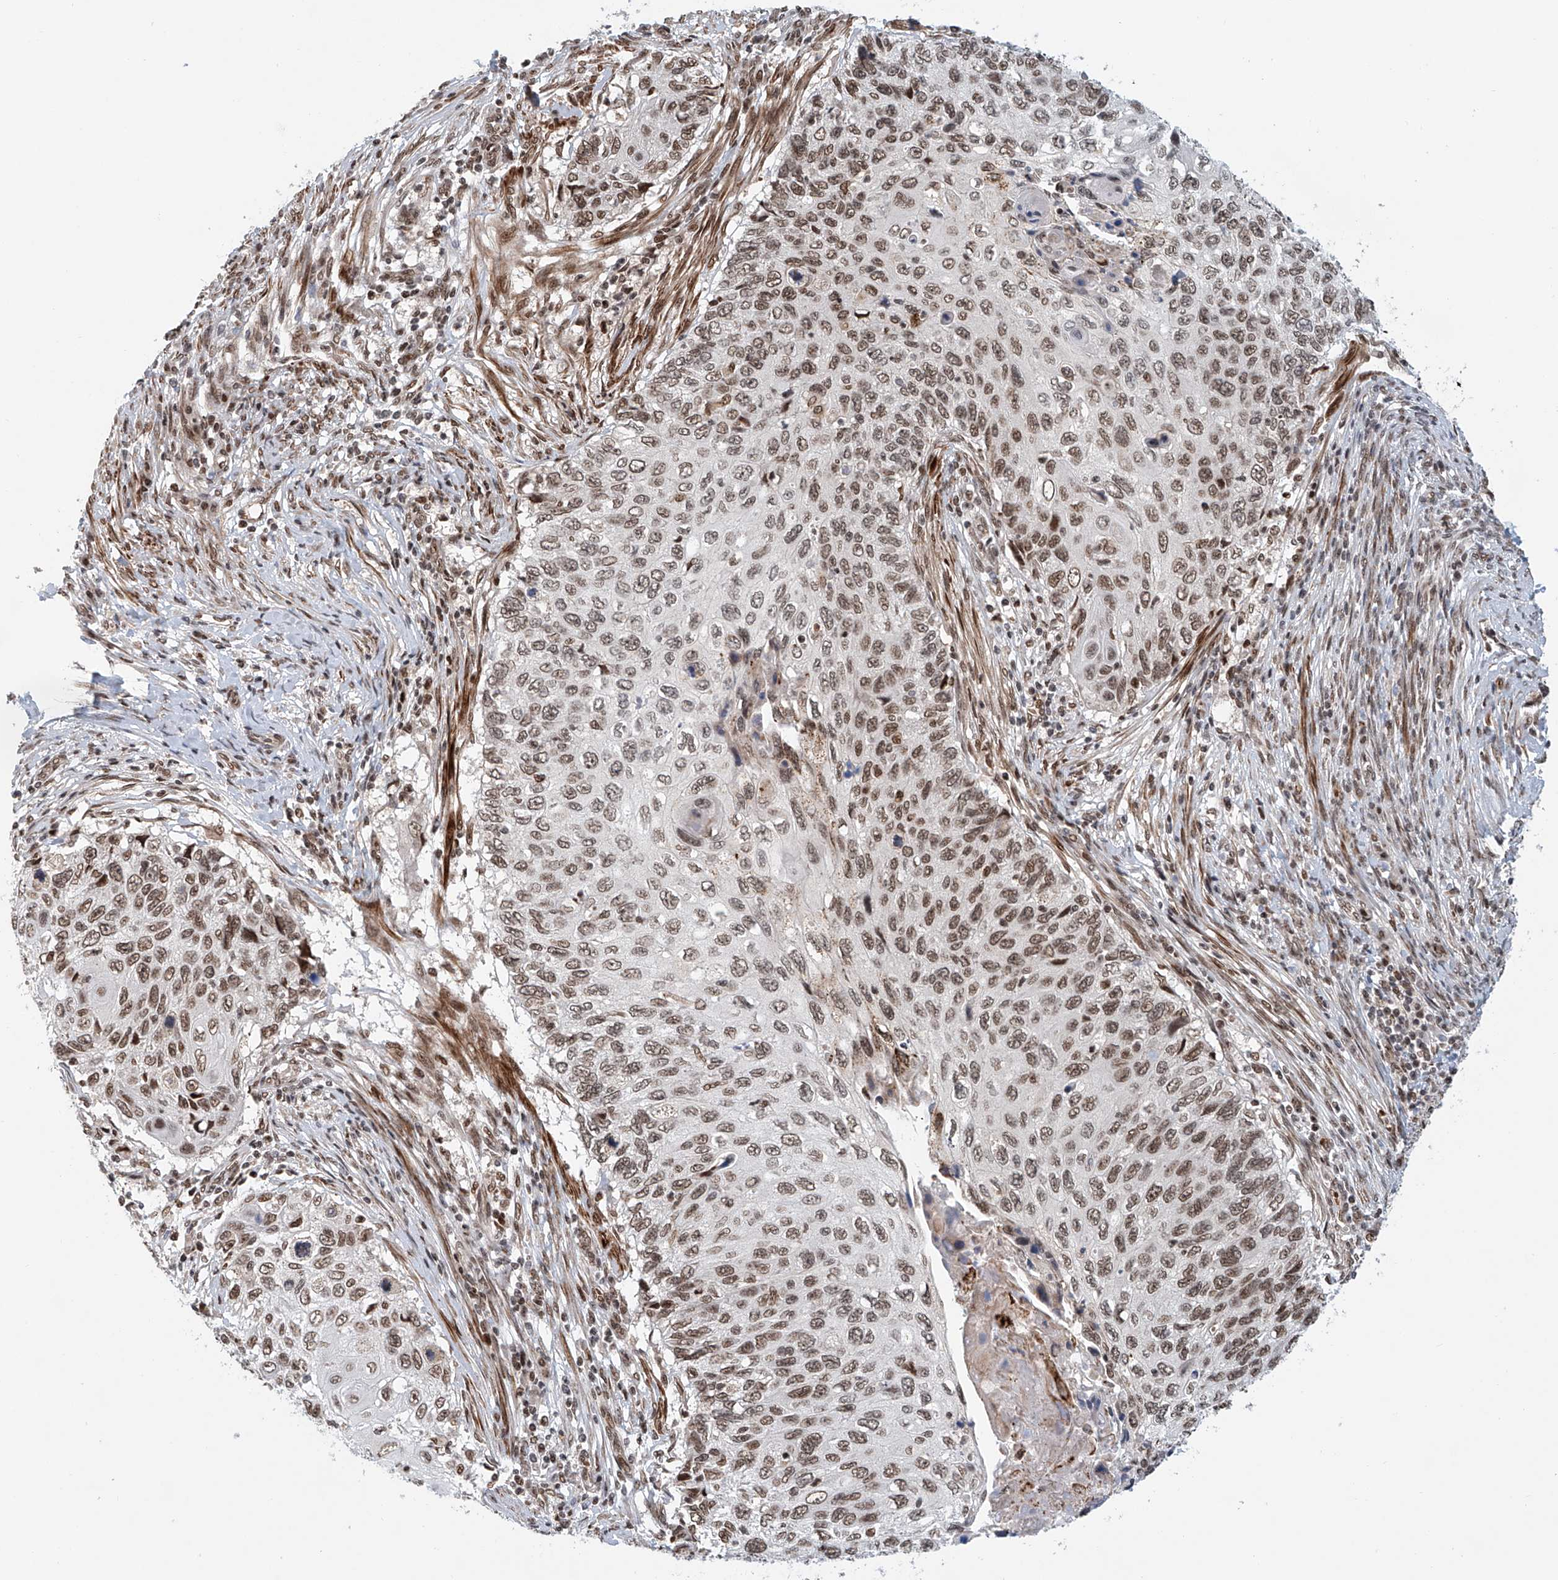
{"staining": {"intensity": "moderate", "quantity": ">75%", "location": "nuclear"}, "tissue": "cervical cancer", "cell_type": "Tumor cells", "image_type": "cancer", "snomed": [{"axis": "morphology", "description": "Squamous cell carcinoma, NOS"}, {"axis": "topography", "description": "Cervix"}], "caption": "IHC photomicrograph of human cervical cancer (squamous cell carcinoma) stained for a protein (brown), which displays medium levels of moderate nuclear positivity in about >75% of tumor cells.", "gene": "ZNF470", "patient": {"sex": "female", "age": 70}}